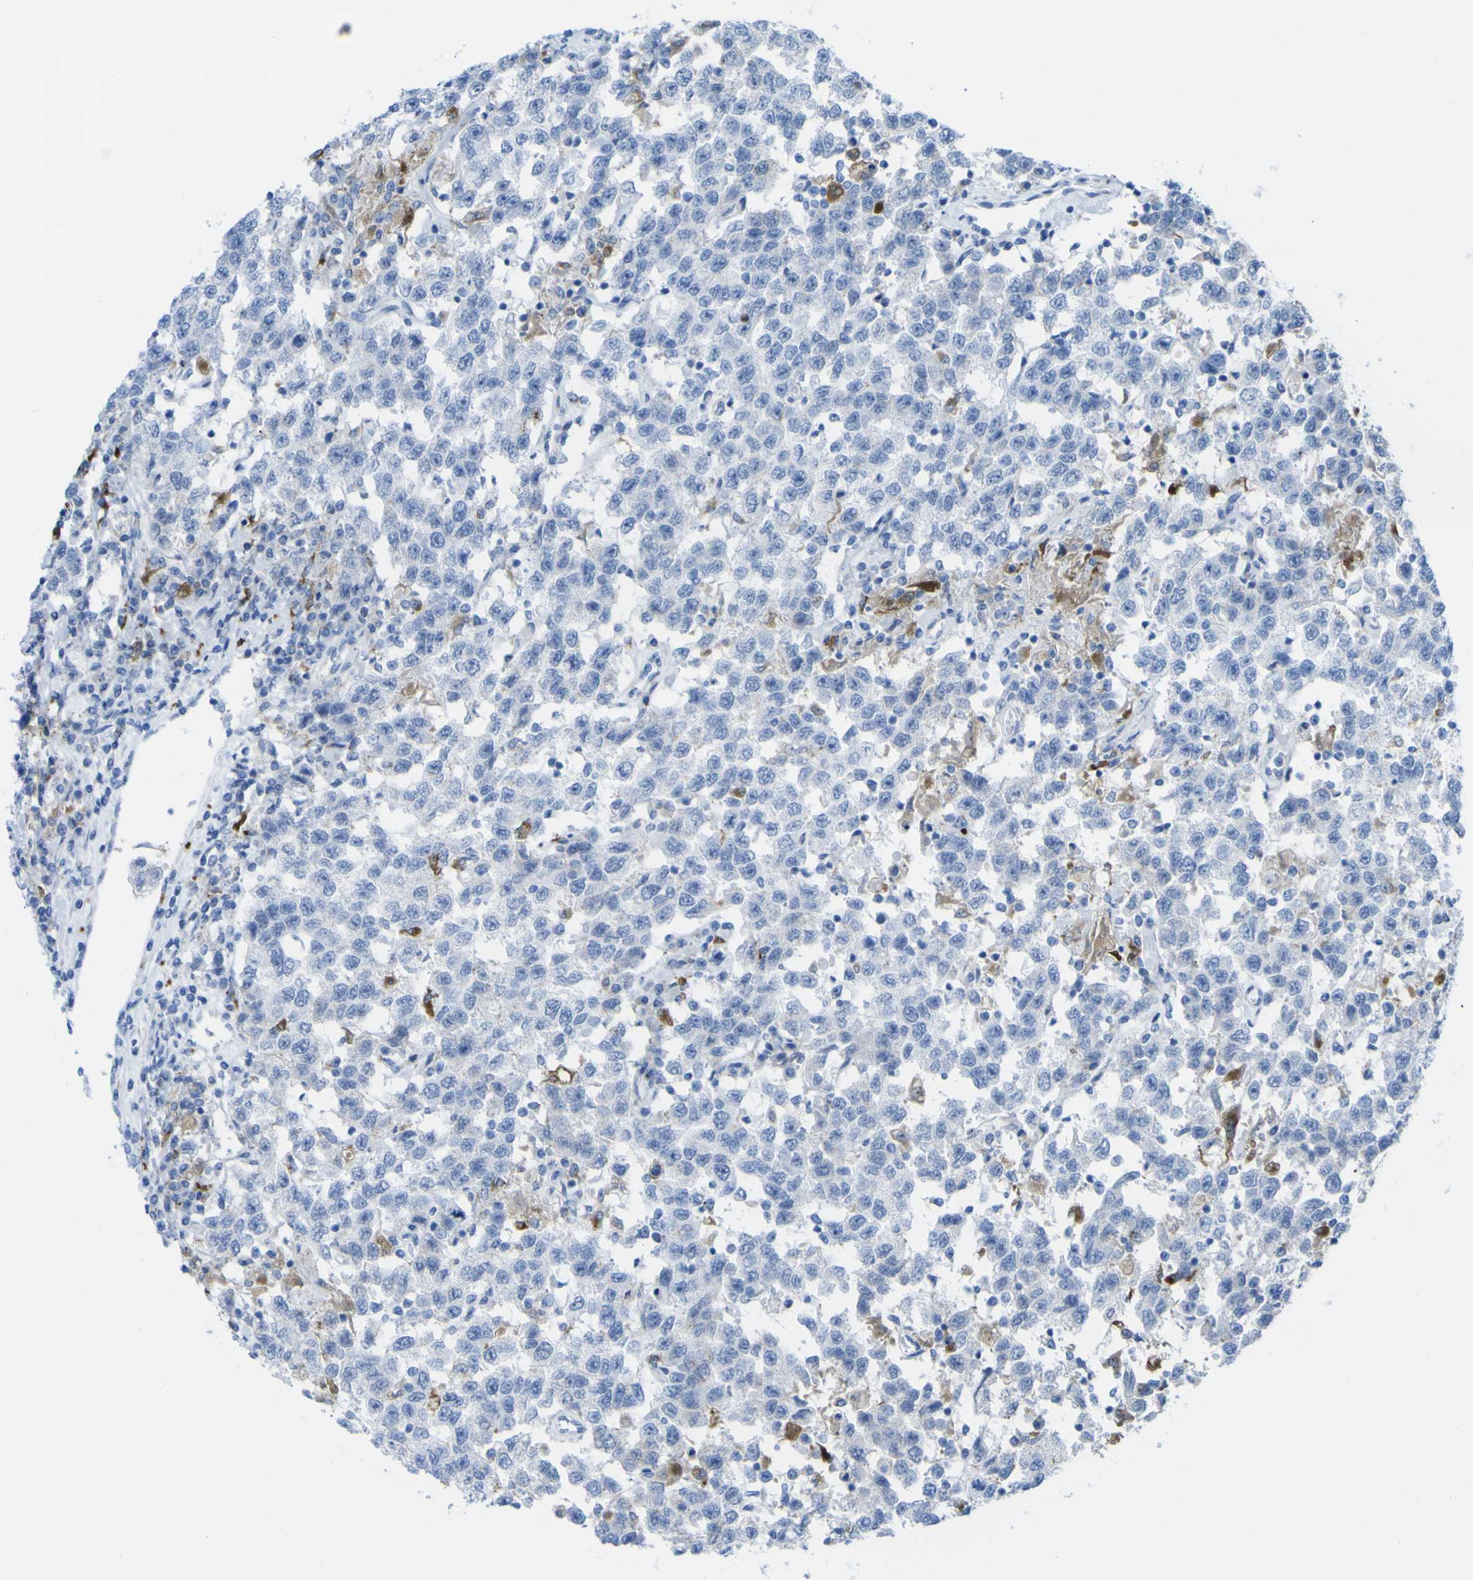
{"staining": {"intensity": "strong", "quantity": "<25%", "location": "cytoplasmic/membranous"}, "tissue": "testis cancer", "cell_type": "Tumor cells", "image_type": "cancer", "snomed": [{"axis": "morphology", "description": "Seminoma, NOS"}, {"axis": "topography", "description": "Testis"}], "caption": "Strong cytoplasmic/membranous positivity for a protein is appreciated in about <25% of tumor cells of seminoma (testis) using immunohistochemistry.", "gene": "PLD3", "patient": {"sex": "male", "age": 41}}